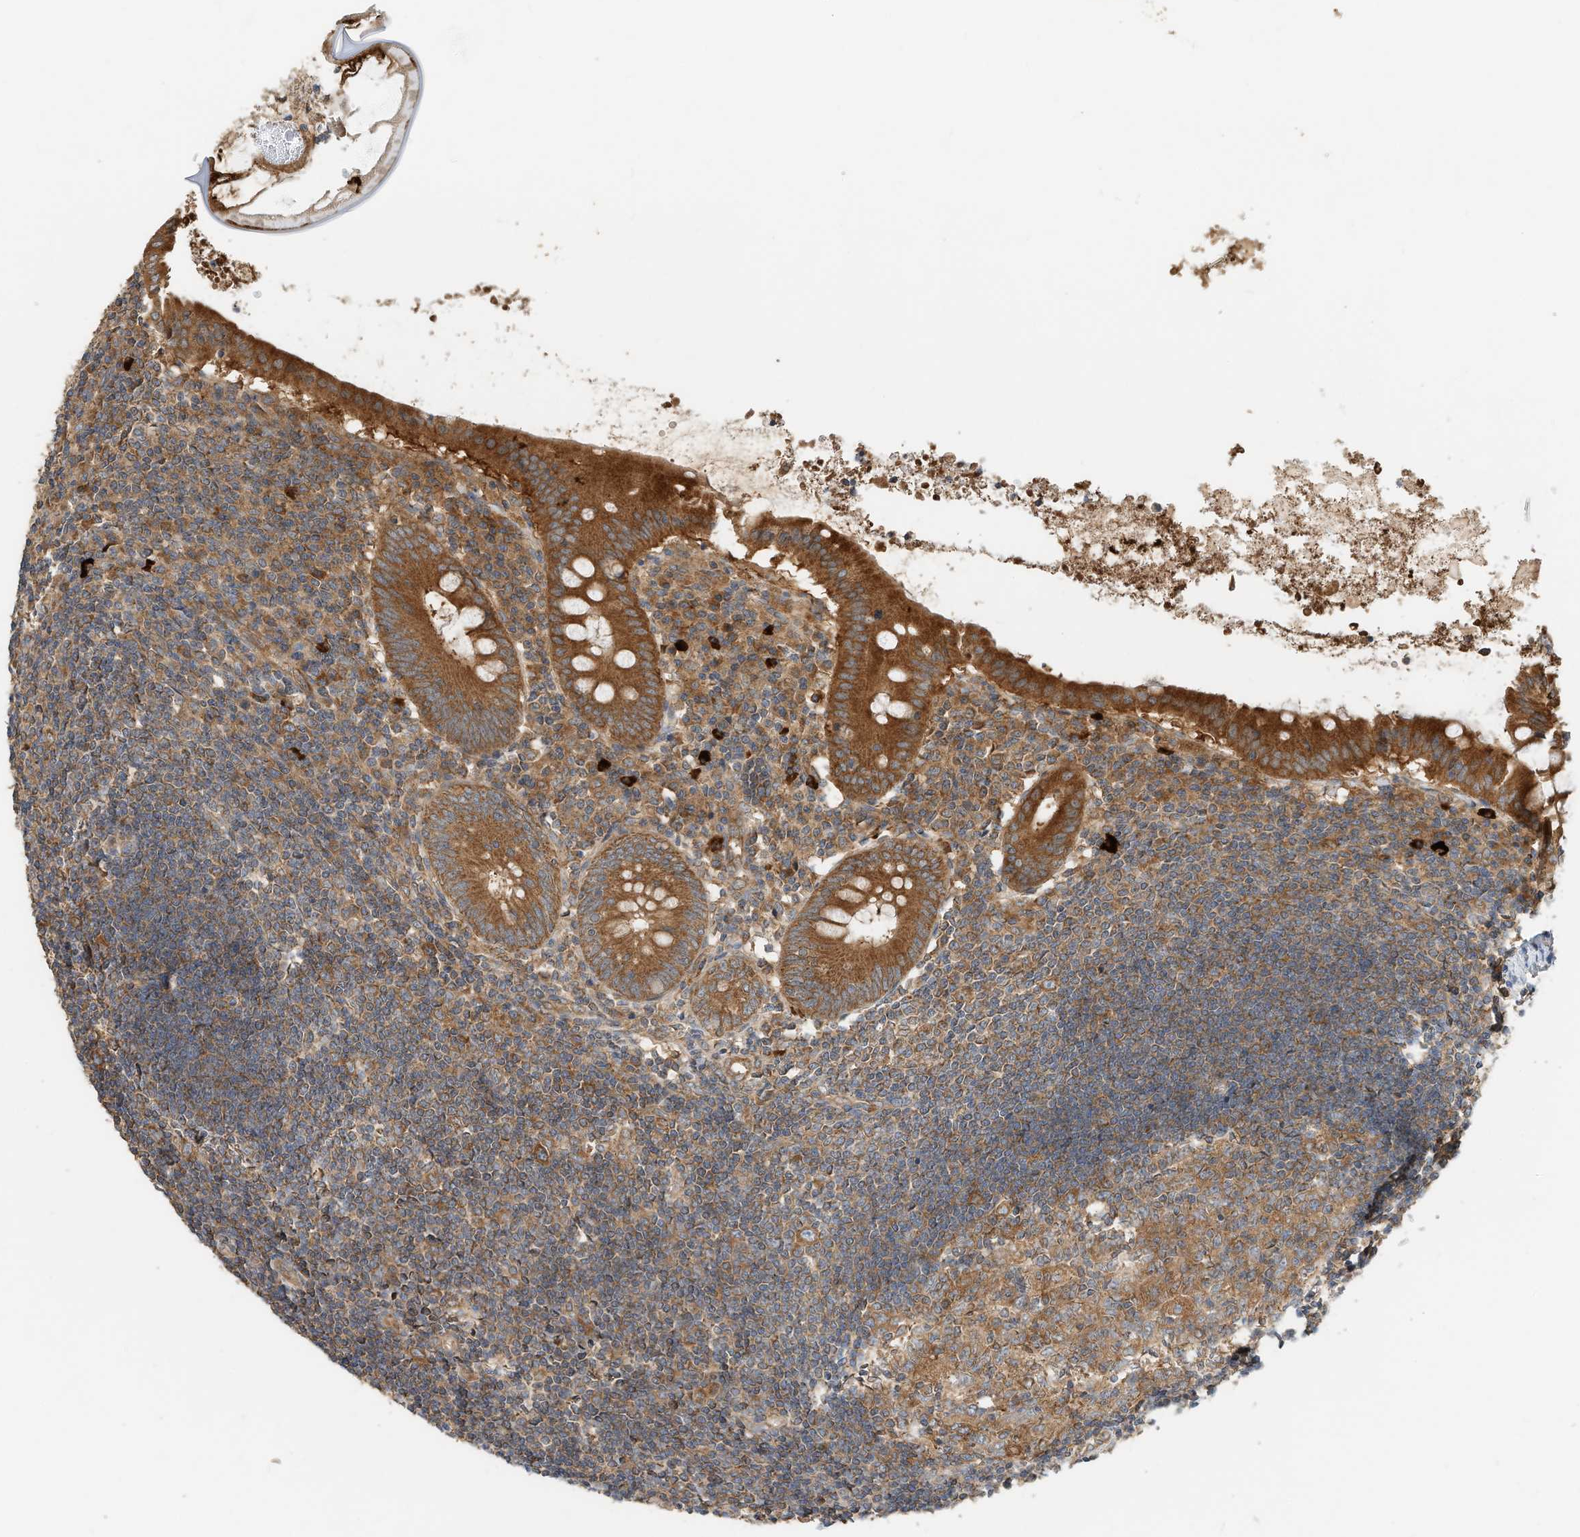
{"staining": {"intensity": "strong", "quantity": ">75%", "location": "cytoplasmic/membranous"}, "tissue": "appendix", "cell_type": "Glandular cells", "image_type": "normal", "snomed": [{"axis": "morphology", "description": "Normal tissue, NOS"}, {"axis": "topography", "description": "Appendix"}], "caption": "High-power microscopy captured an immunohistochemistry histopathology image of normal appendix, revealing strong cytoplasmic/membranous expression in approximately >75% of glandular cells.", "gene": "CPAMD8", "patient": {"sex": "female", "age": 54}}